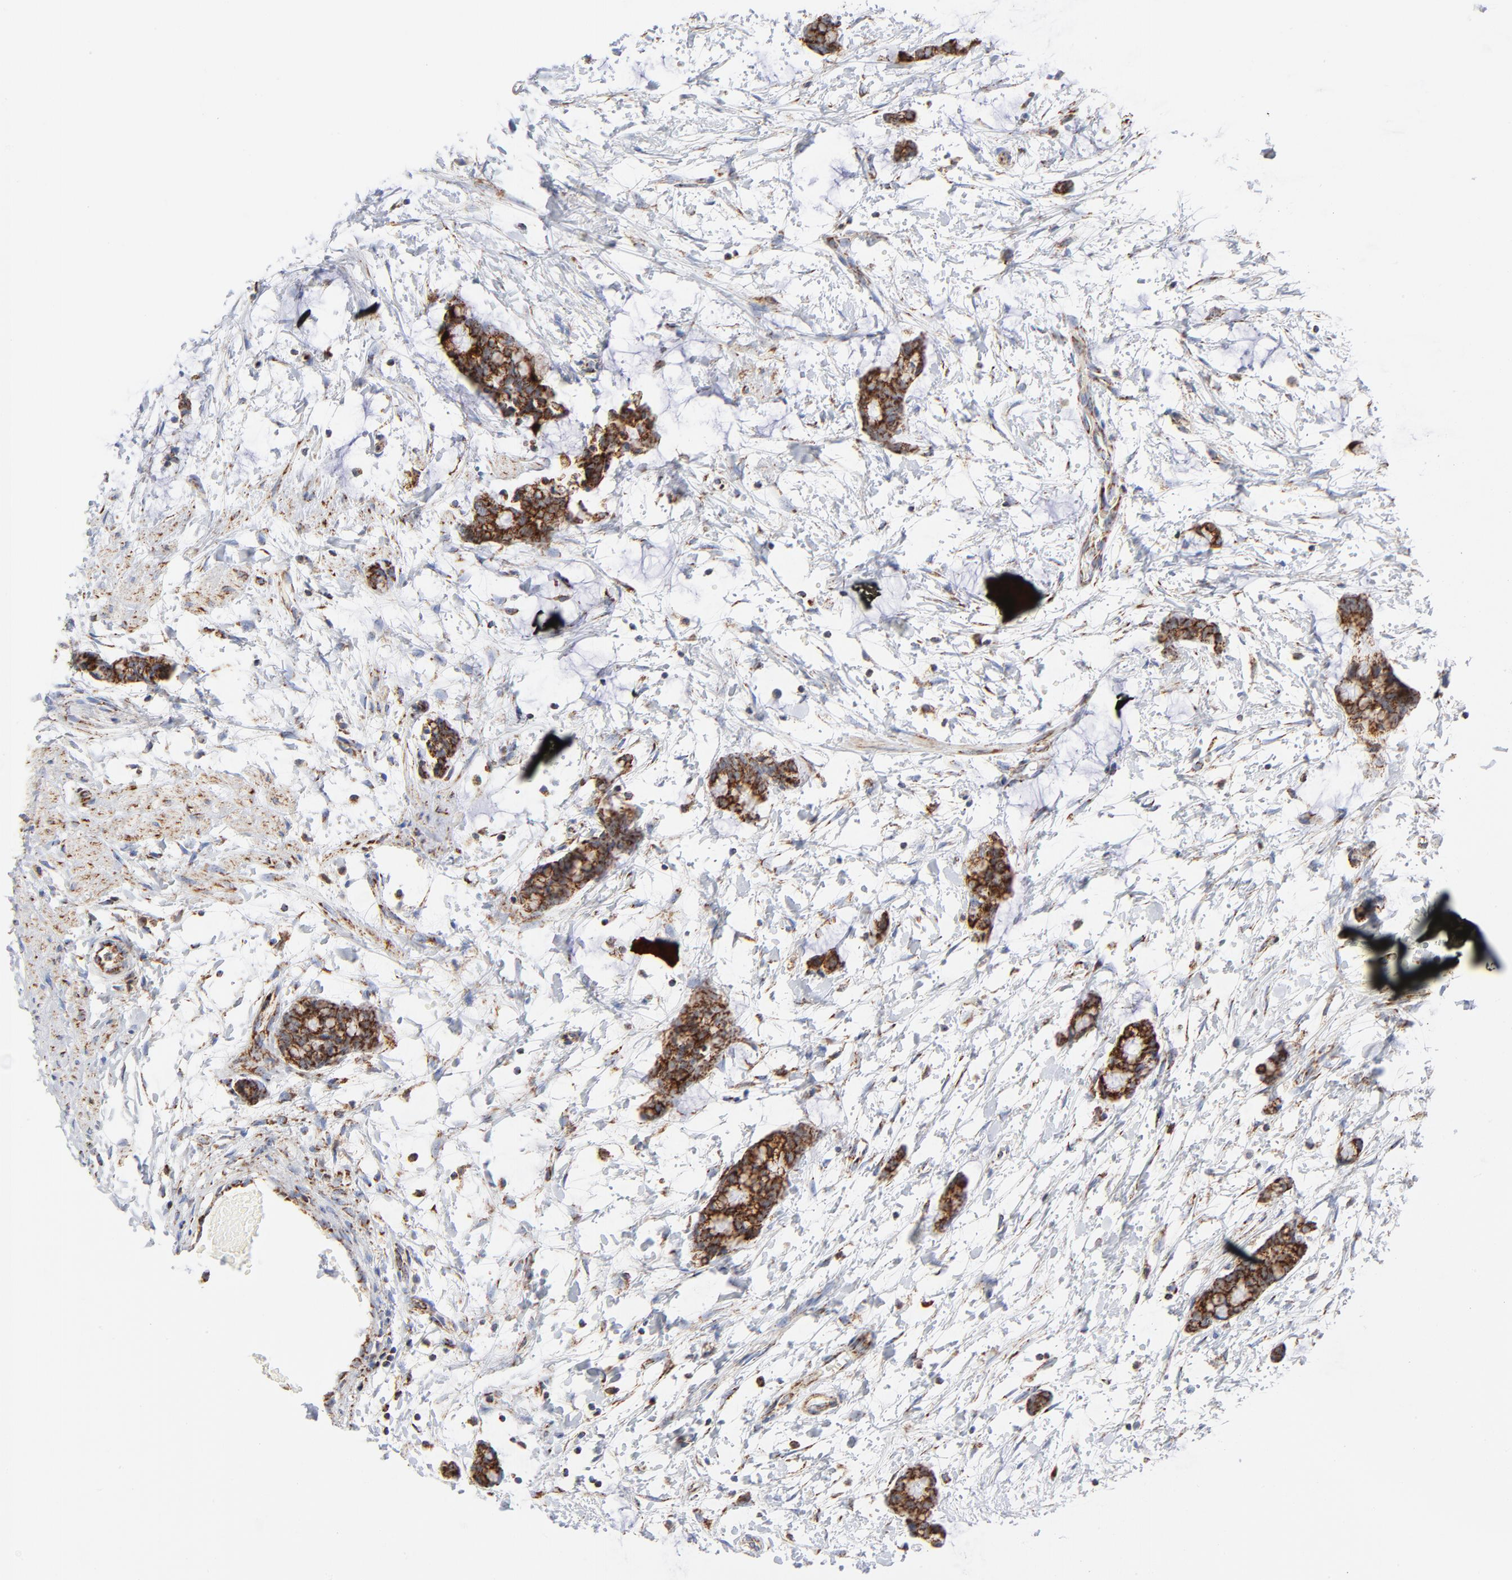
{"staining": {"intensity": "strong", "quantity": ">75%", "location": "cytoplasmic/membranous"}, "tissue": "colorectal cancer", "cell_type": "Tumor cells", "image_type": "cancer", "snomed": [{"axis": "morphology", "description": "Adenocarcinoma, NOS"}, {"axis": "topography", "description": "Colon"}], "caption": "A brown stain shows strong cytoplasmic/membranous staining of a protein in colorectal cancer tumor cells. (brown staining indicates protein expression, while blue staining denotes nuclei).", "gene": "DIABLO", "patient": {"sex": "male", "age": 14}}